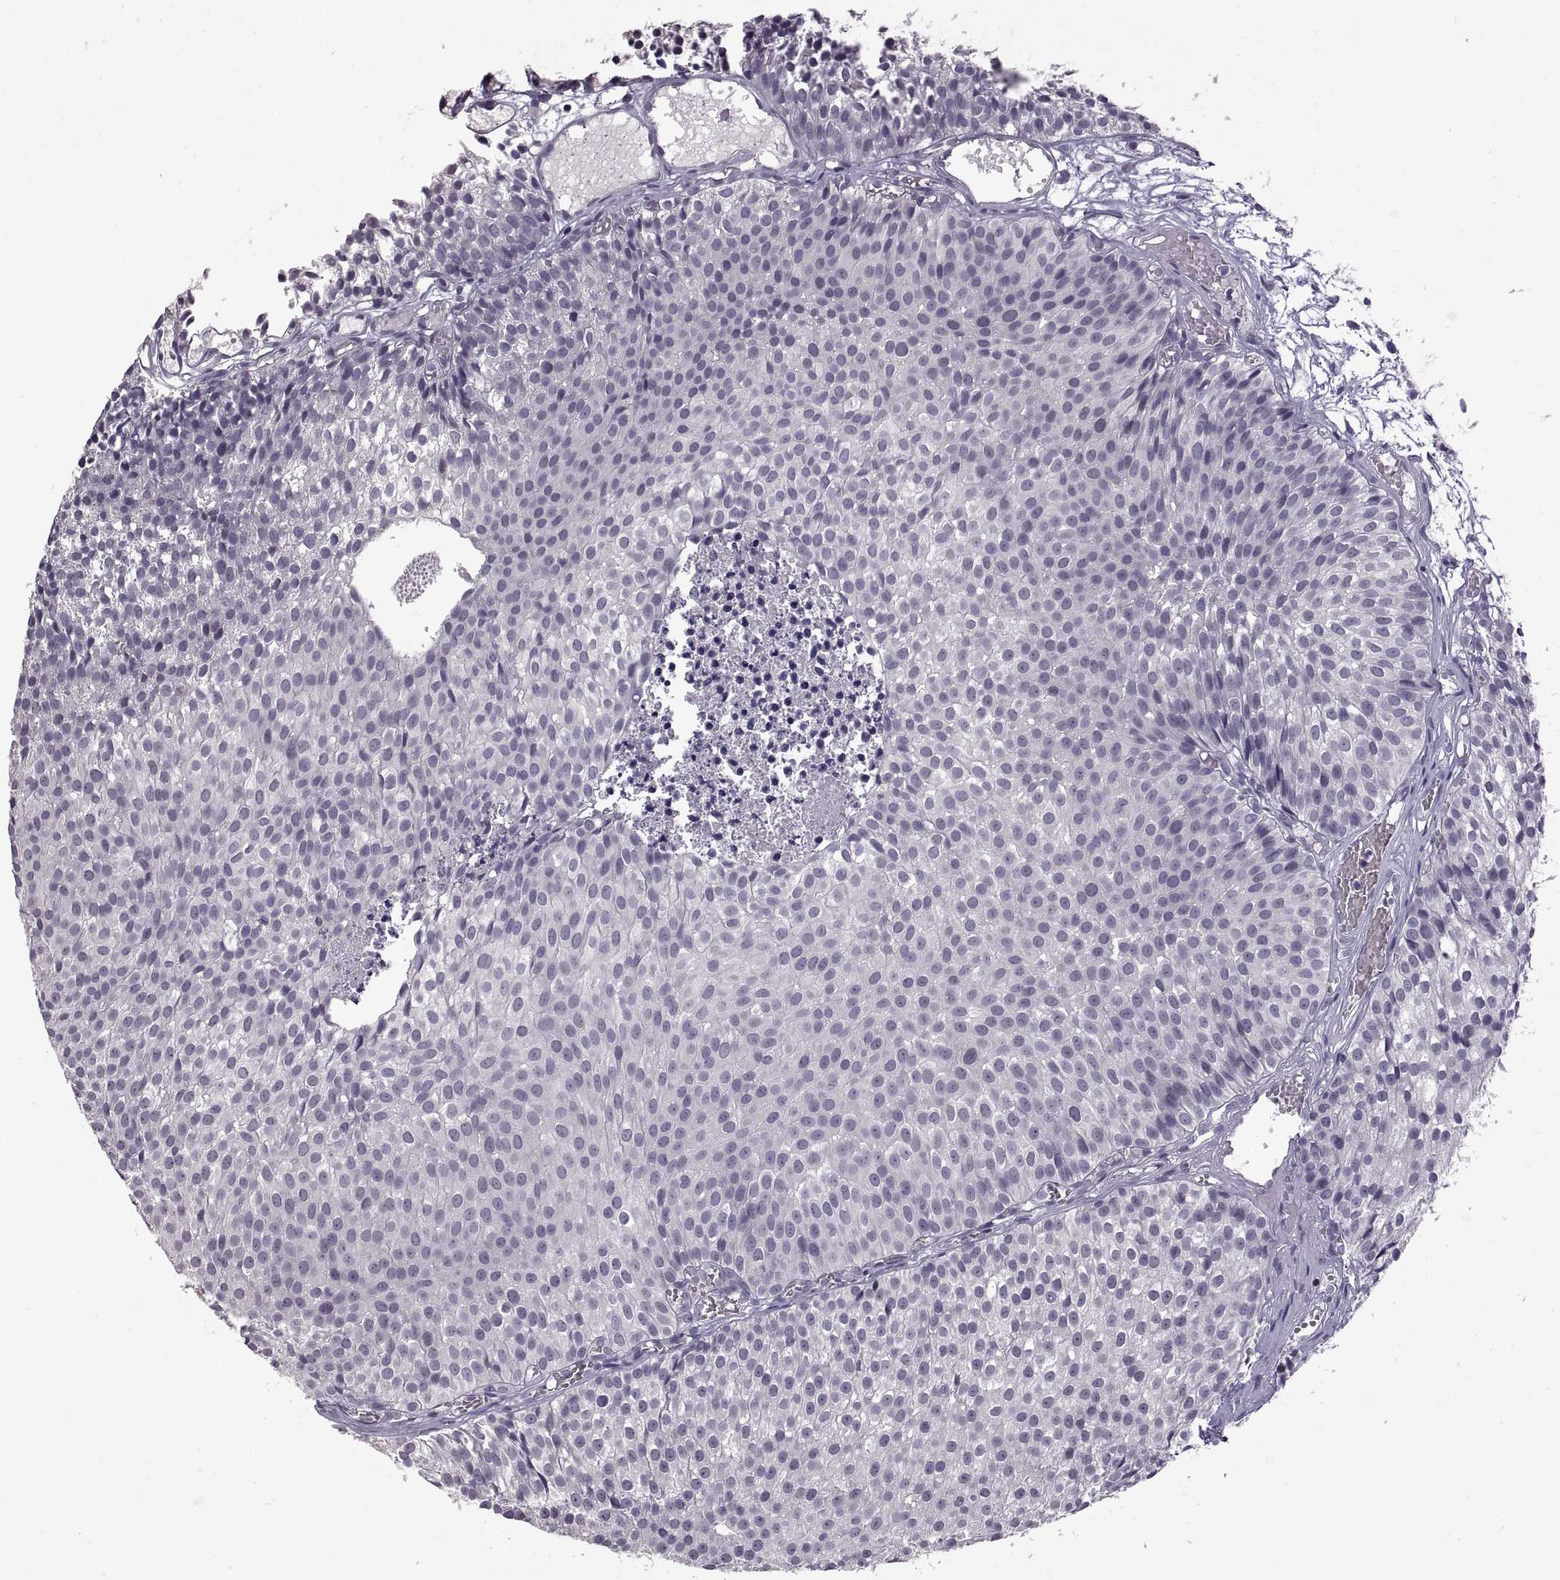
{"staining": {"intensity": "negative", "quantity": "none", "location": "none"}, "tissue": "urothelial cancer", "cell_type": "Tumor cells", "image_type": "cancer", "snomed": [{"axis": "morphology", "description": "Urothelial carcinoma, Low grade"}, {"axis": "topography", "description": "Urinary bladder"}], "caption": "The immunohistochemistry (IHC) photomicrograph has no significant positivity in tumor cells of urothelial carcinoma (low-grade) tissue. Nuclei are stained in blue.", "gene": "NEK2", "patient": {"sex": "male", "age": 63}}